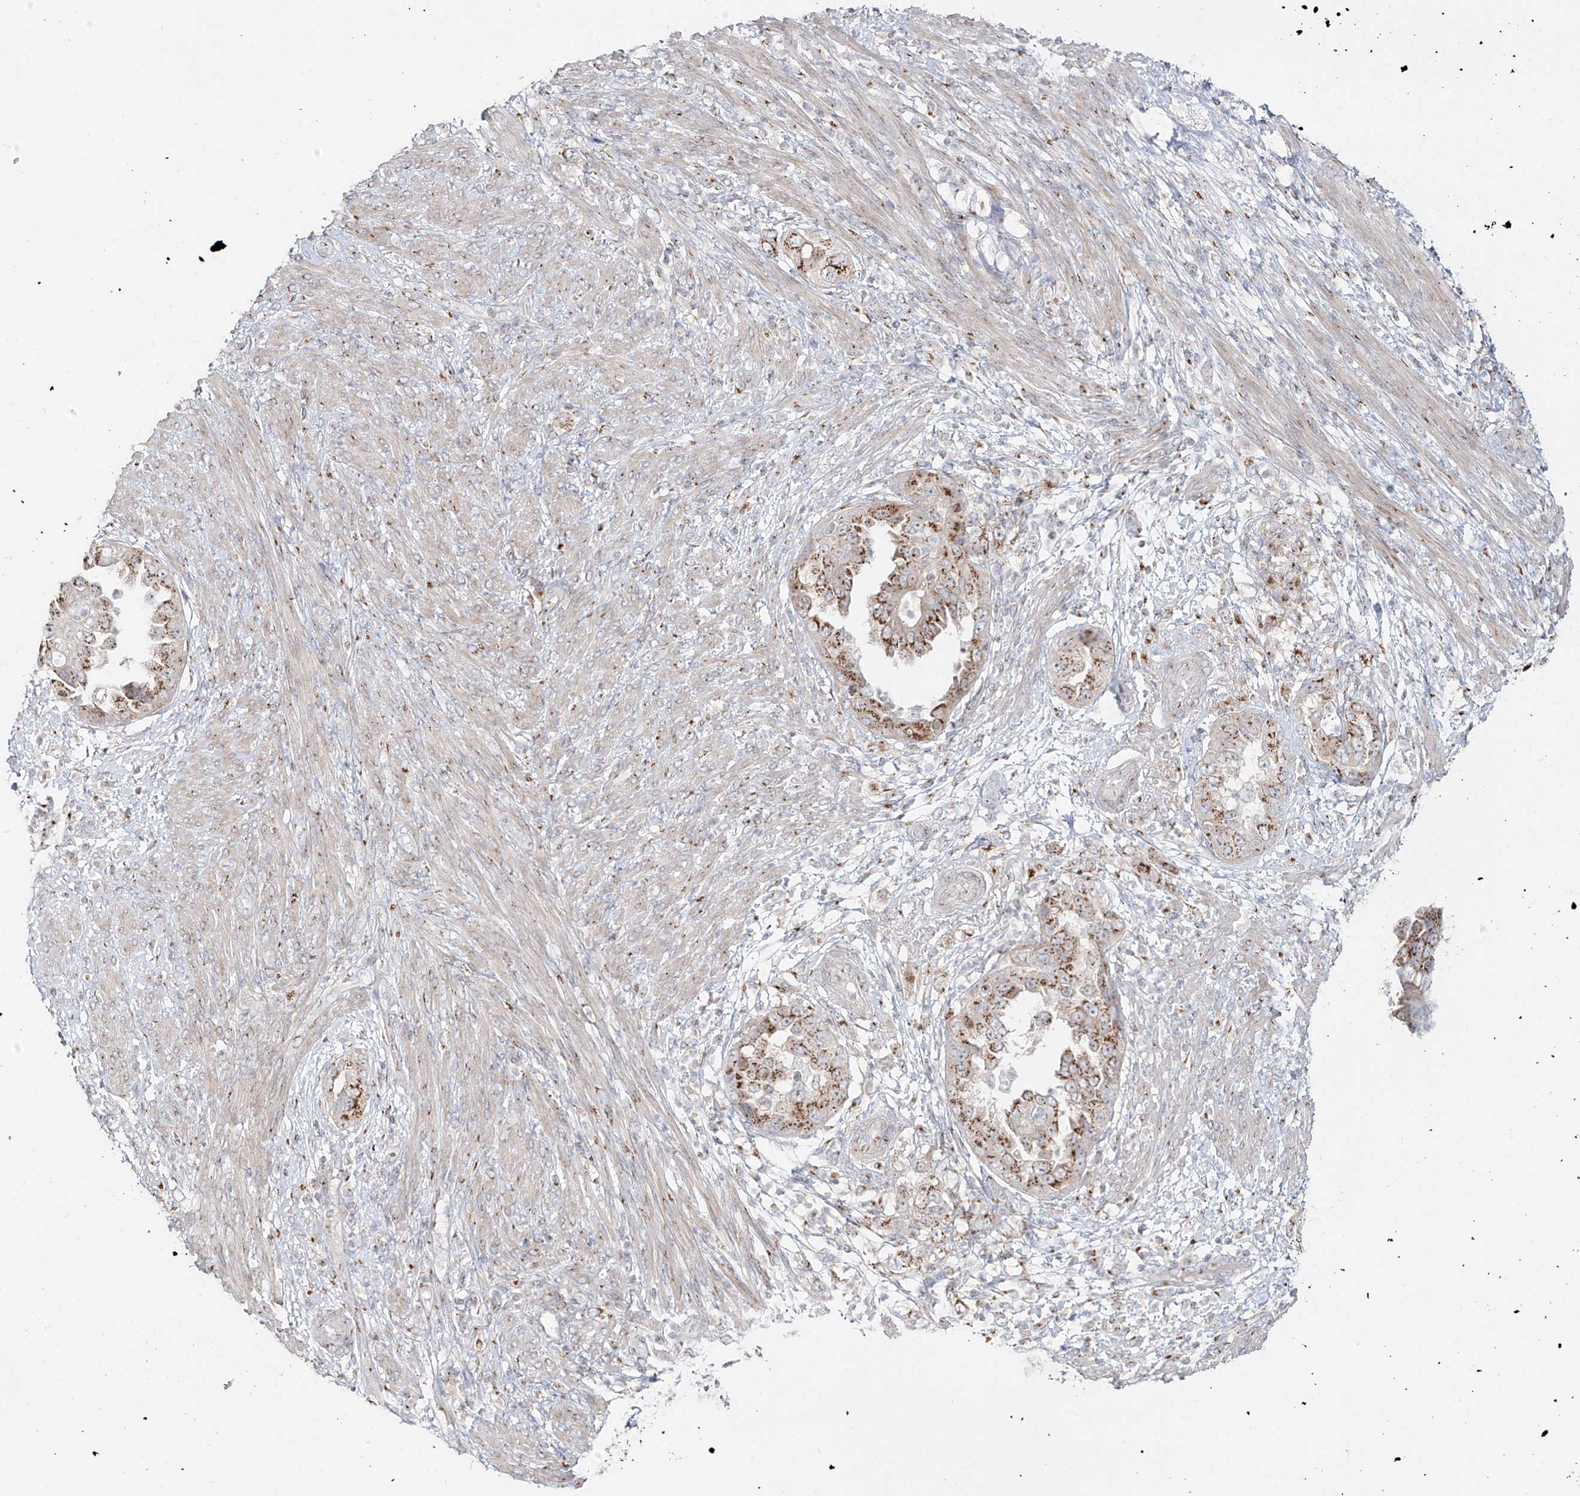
{"staining": {"intensity": "moderate", "quantity": ">75%", "location": "cytoplasmic/membranous"}, "tissue": "endometrial cancer", "cell_type": "Tumor cells", "image_type": "cancer", "snomed": [{"axis": "morphology", "description": "Adenocarcinoma, NOS"}, {"axis": "topography", "description": "Endometrium"}], "caption": "Endometrial cancer (adenocarcinoma) was stained to show a protein in brown. There is medium levels of moderate cytoplasmic/membranous expression in about >75% of tumor cells. The protein is stained brown, and the nuclei are stained in blue (DAB IHC with brightfield microscopy, high magnification).", "gene": "BSDC1", "patient": {"sex": "female", "age": 85}}